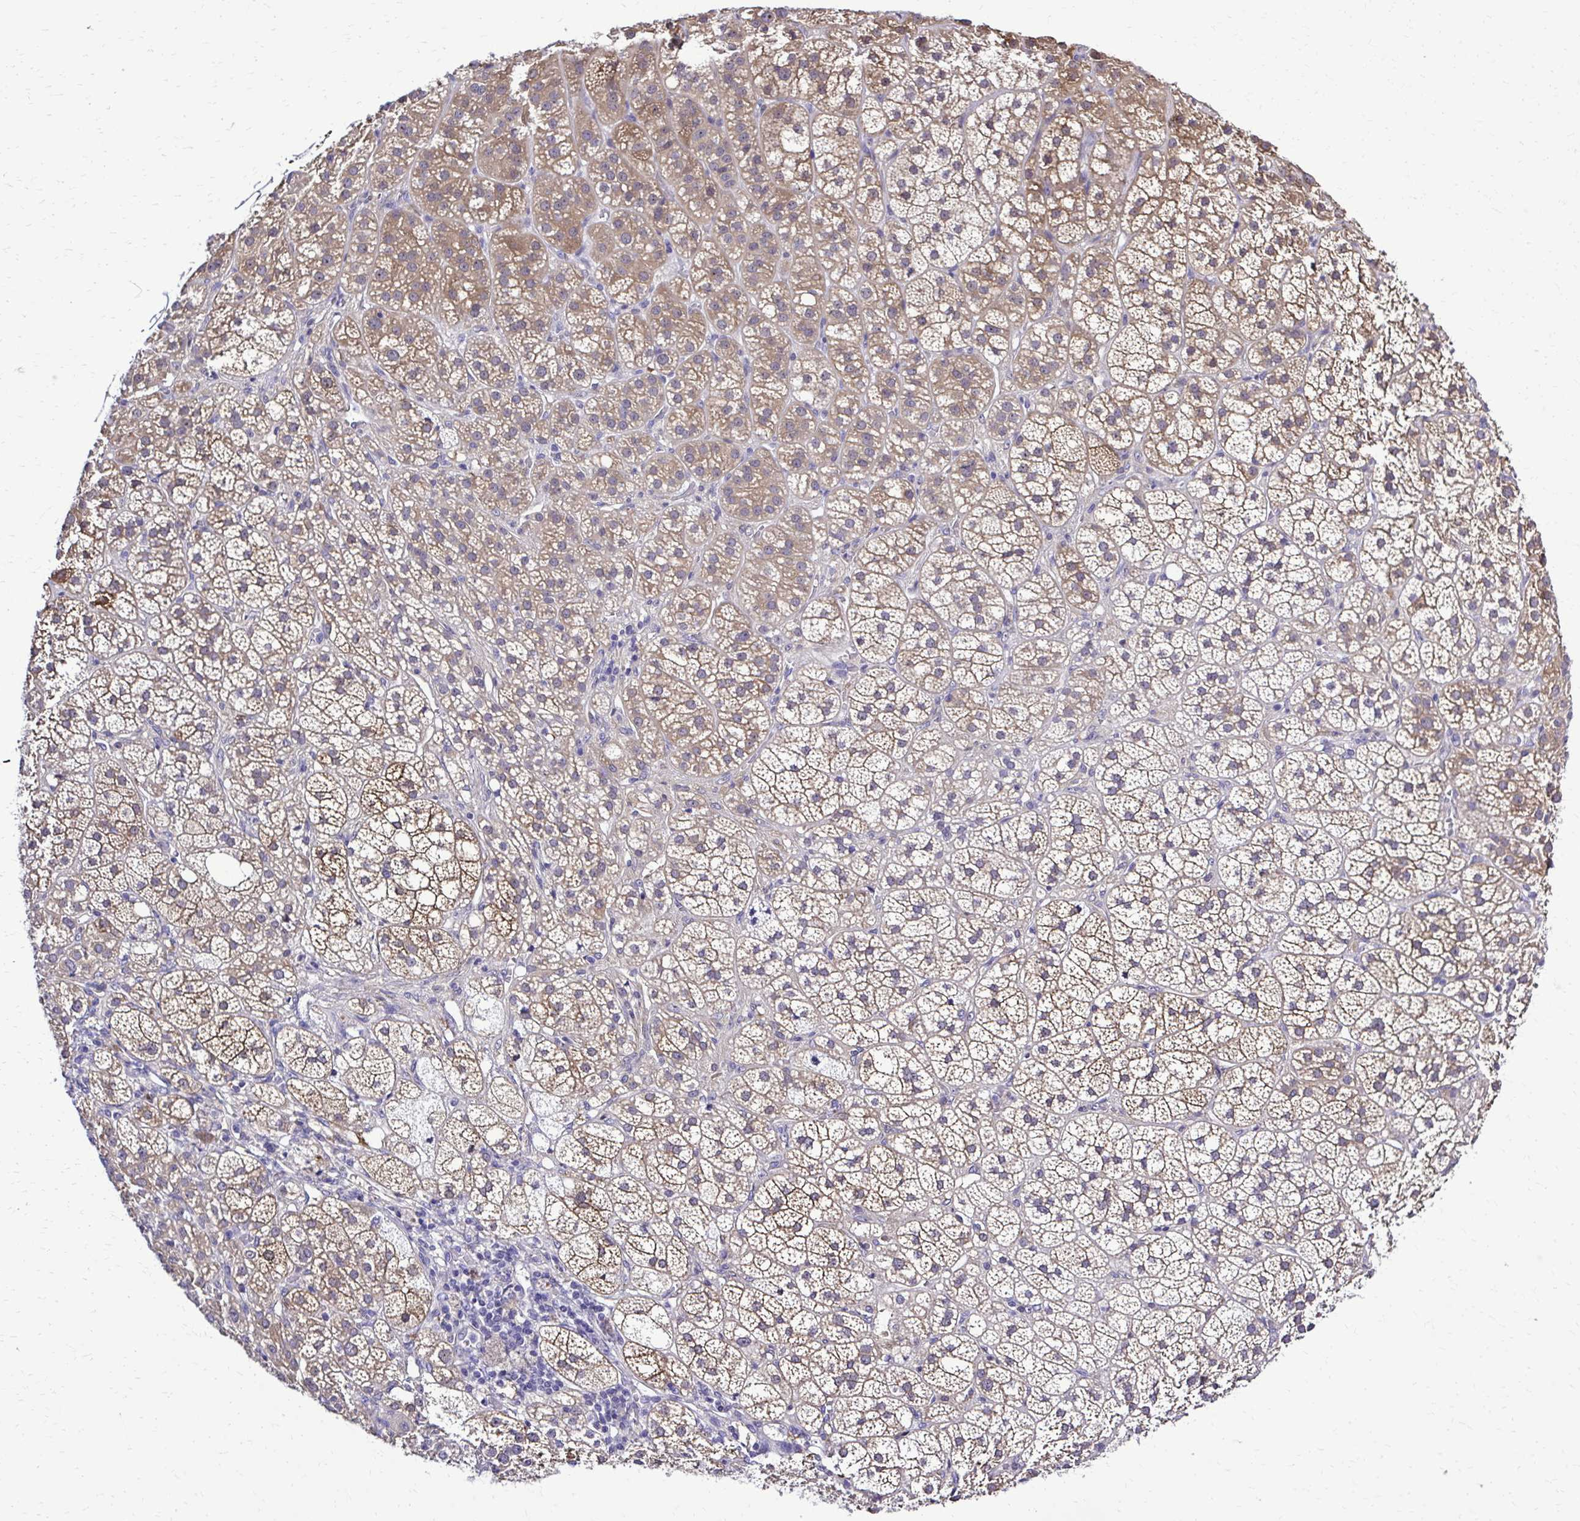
{"staining": {"intensity": "moderate", "quantity": ">75%", "location": "cytoplasmic/membranous"}, "tissue": "adrenal gland", "cell_type": "Glandular cells", "image_type": "normal", "snomed": [{"axis": "morphology", "description": "Normal tissue, NOS"}, {"axis": "topography", "description": "Adrenal gland"}], "caption": "Benign adrenal gland exhibits moderate cytoplasmic/membranous positivity in approximately >75% of glandular cells, visualized by immunohistochemistry. Using DAB (brown) and hematoxylin (blue) stains, captured at high magnification using brightfield microscopy.", "gene": "RASL11B", "patient": {"sex": "female", "age": 60}}